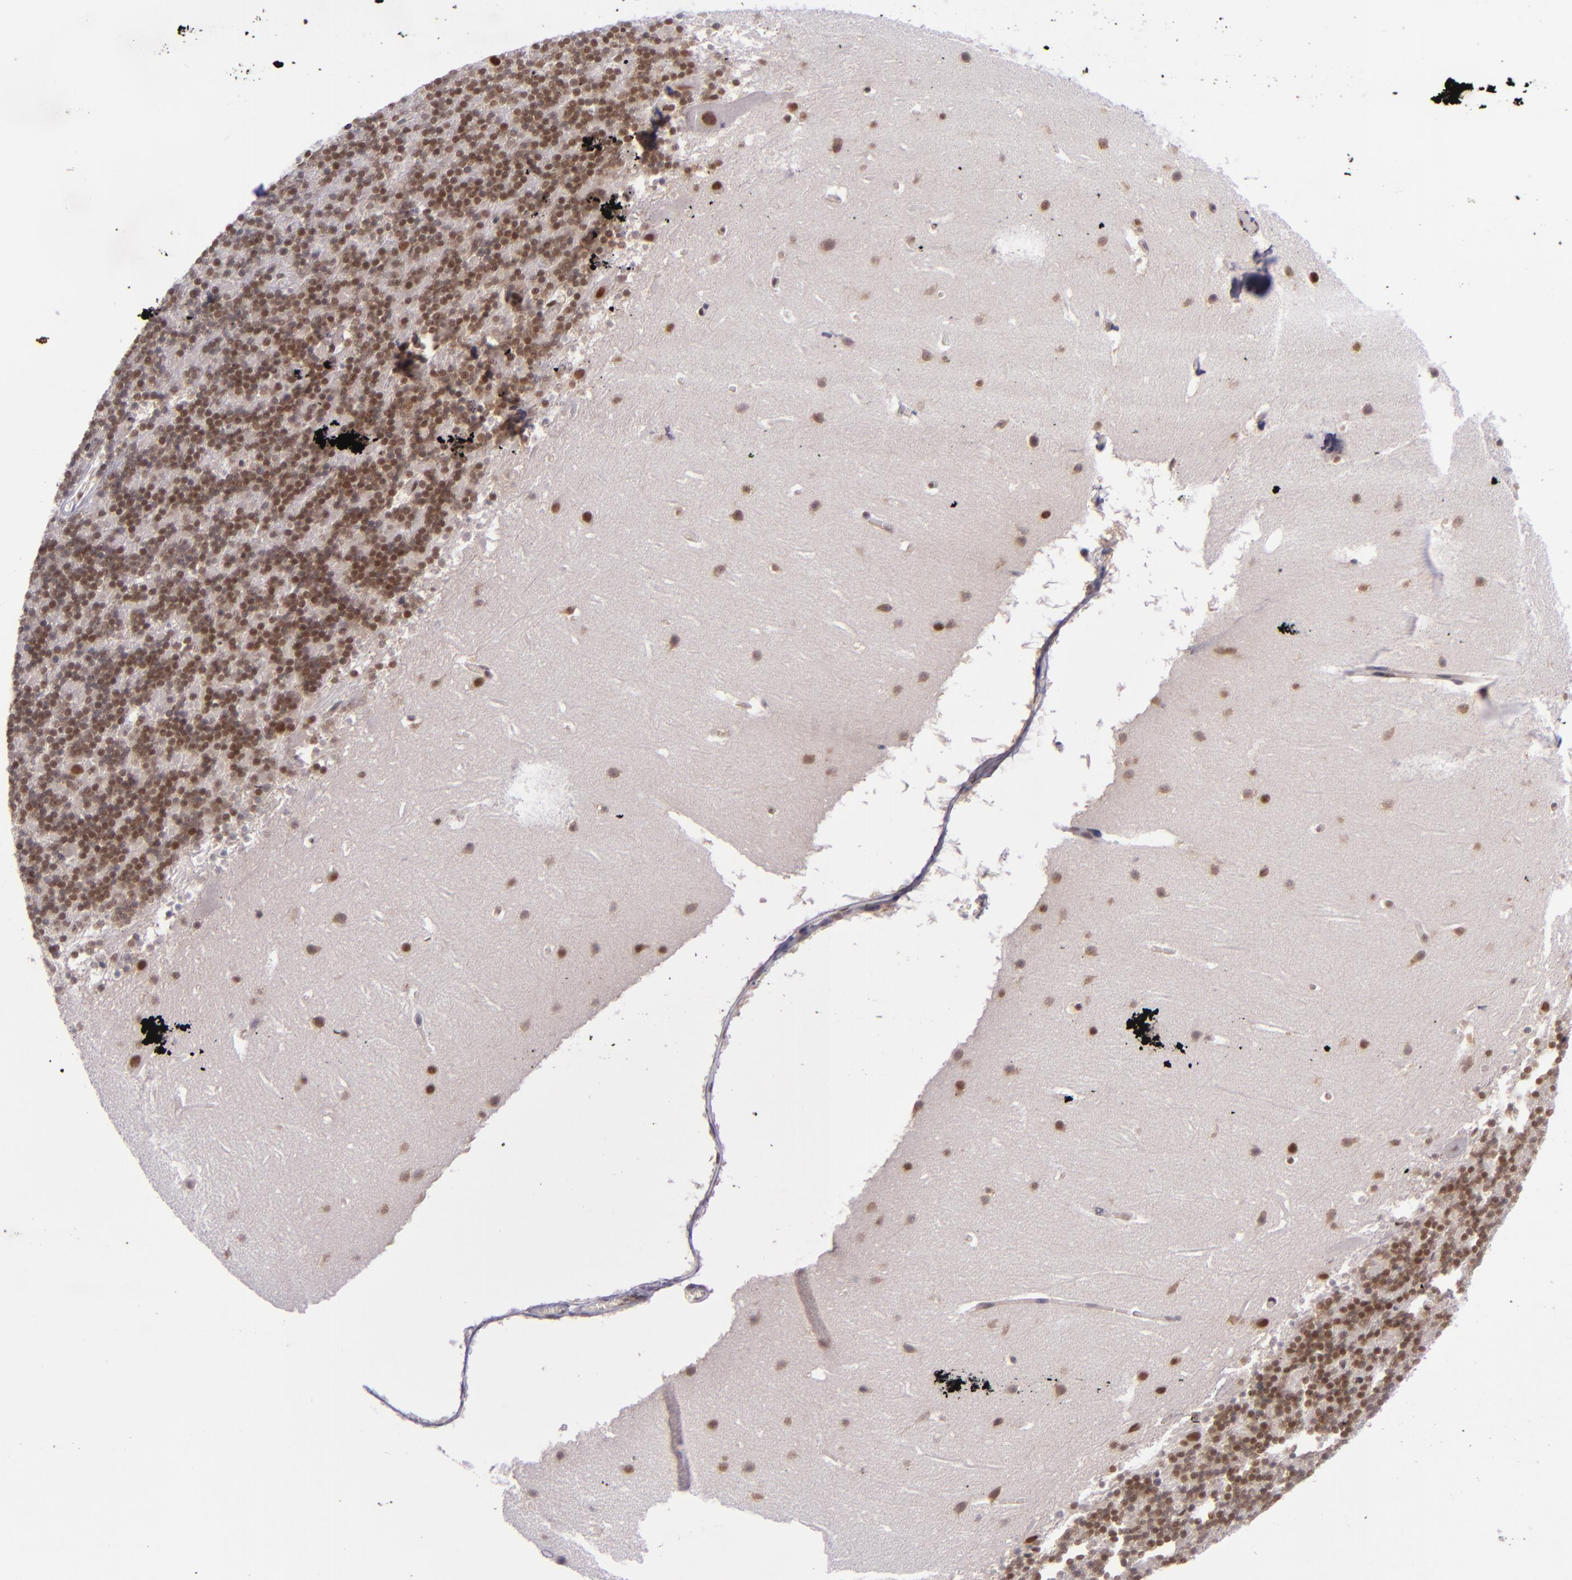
{"staining": {"intensity": "moderate", "quantity": ">75%", "location": "nuclear"}, "tissue": "cerebellum", "cell_type": "Cells in granular layer", "image_type": "normal", "snomed": [{"axis": "morphology", "description": "Normal tissue, NOS"}, {"axis": "topography", "description": "Cerebellum"}], "caption": "Cerebellum stained with a brown dye exhibits moderate nuclear positive expression in about >75% of cells in granular layer.", "gene": "BAG1", "patient": {"sex": "male", "age": 45}}